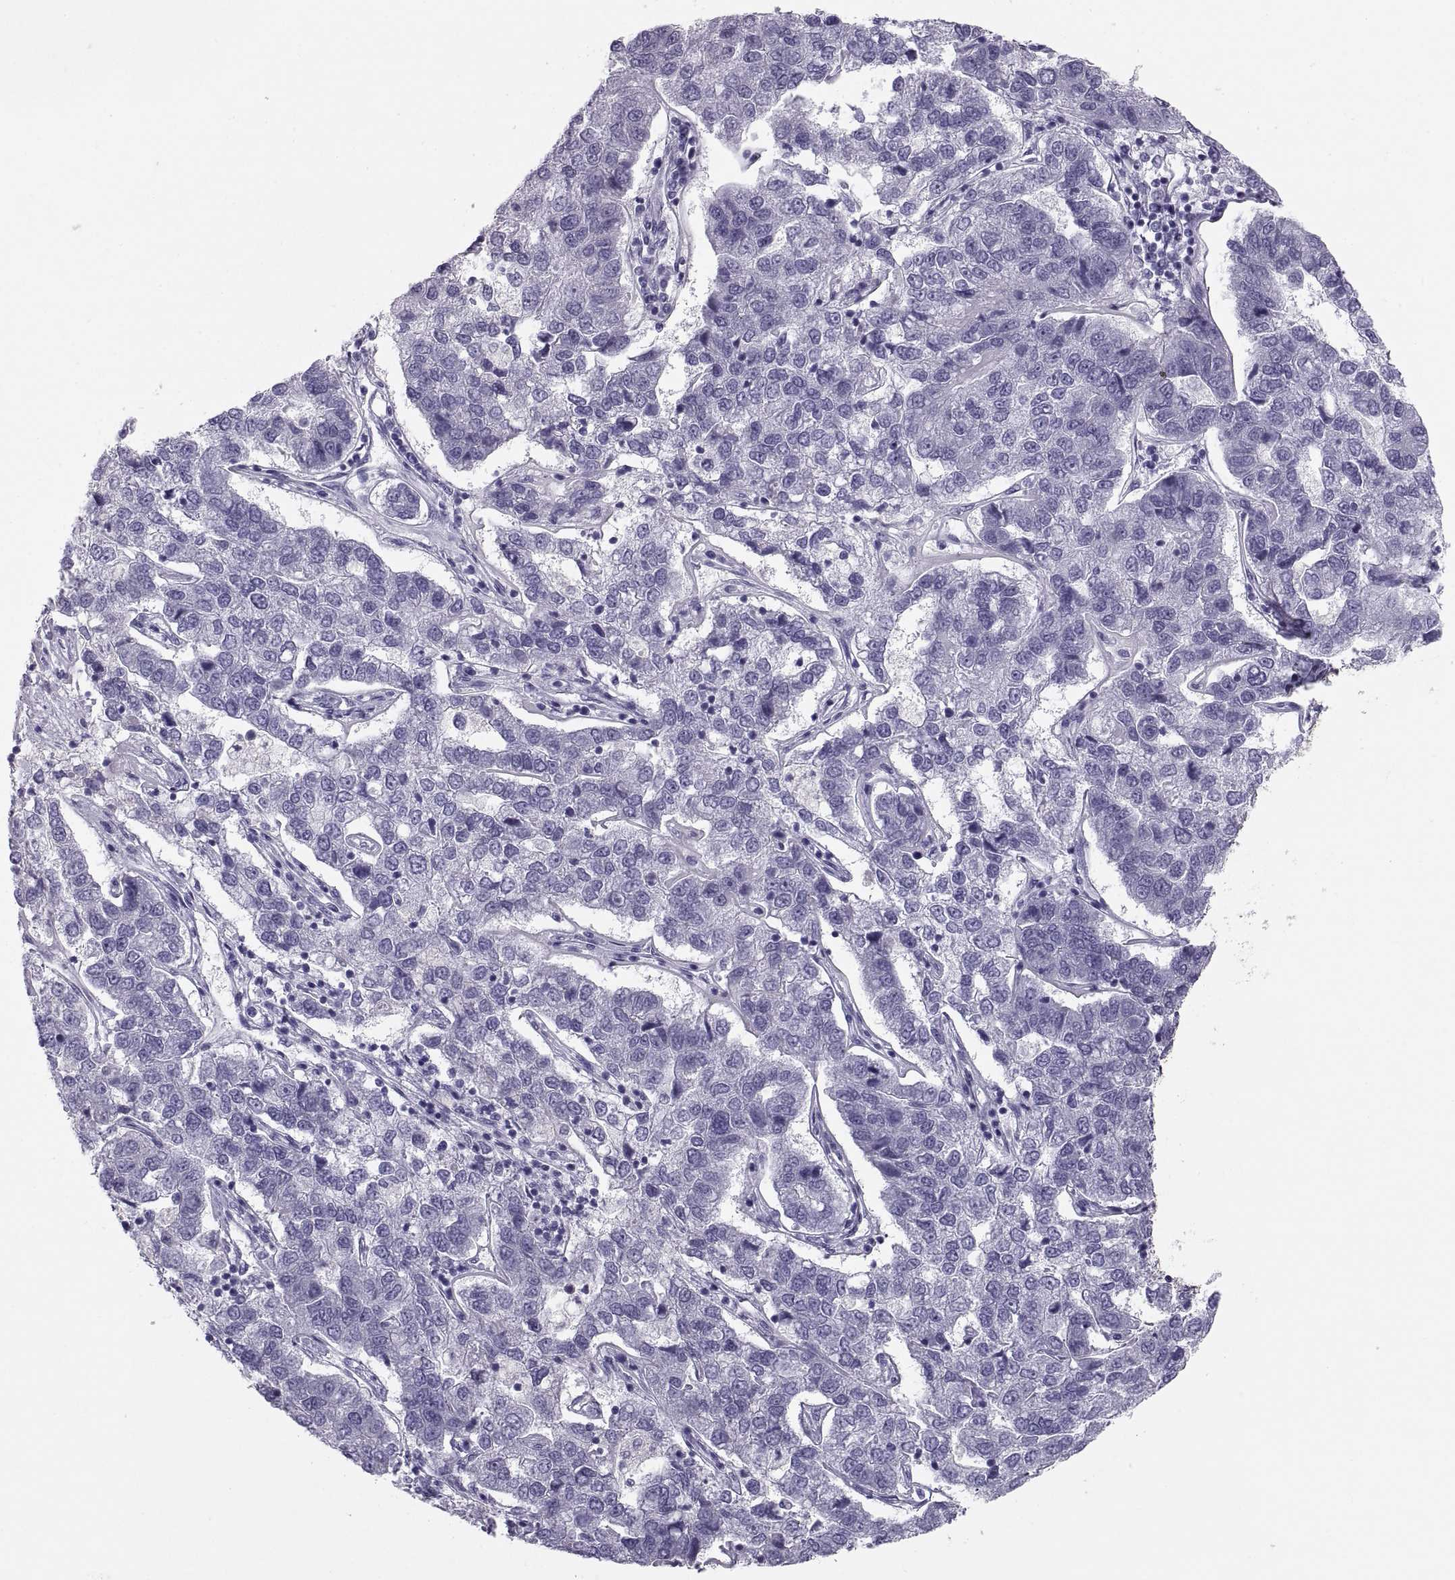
{"staining": {"intensity": "negative", "quantity": "none", "location": "none"}, "tissue": "pancreatic cancer", "cell_type": "Tumor cells", "image_type": "cancer", "snomed": [{"axis": "morphology", "description": "Adenocarcinoma, NOS"}, {"axis": "topography", "description": "Pancreas"}], "caption": "This histopathology image is of pancreatic cancer (adenocarcinoma) stained with IHC to label a protein in brown with the nuclei are counter-stained blue. There is no expression in tumor cells.", "gene": "MAGEB2", "patient": {"sex": "female", "age": 61}}